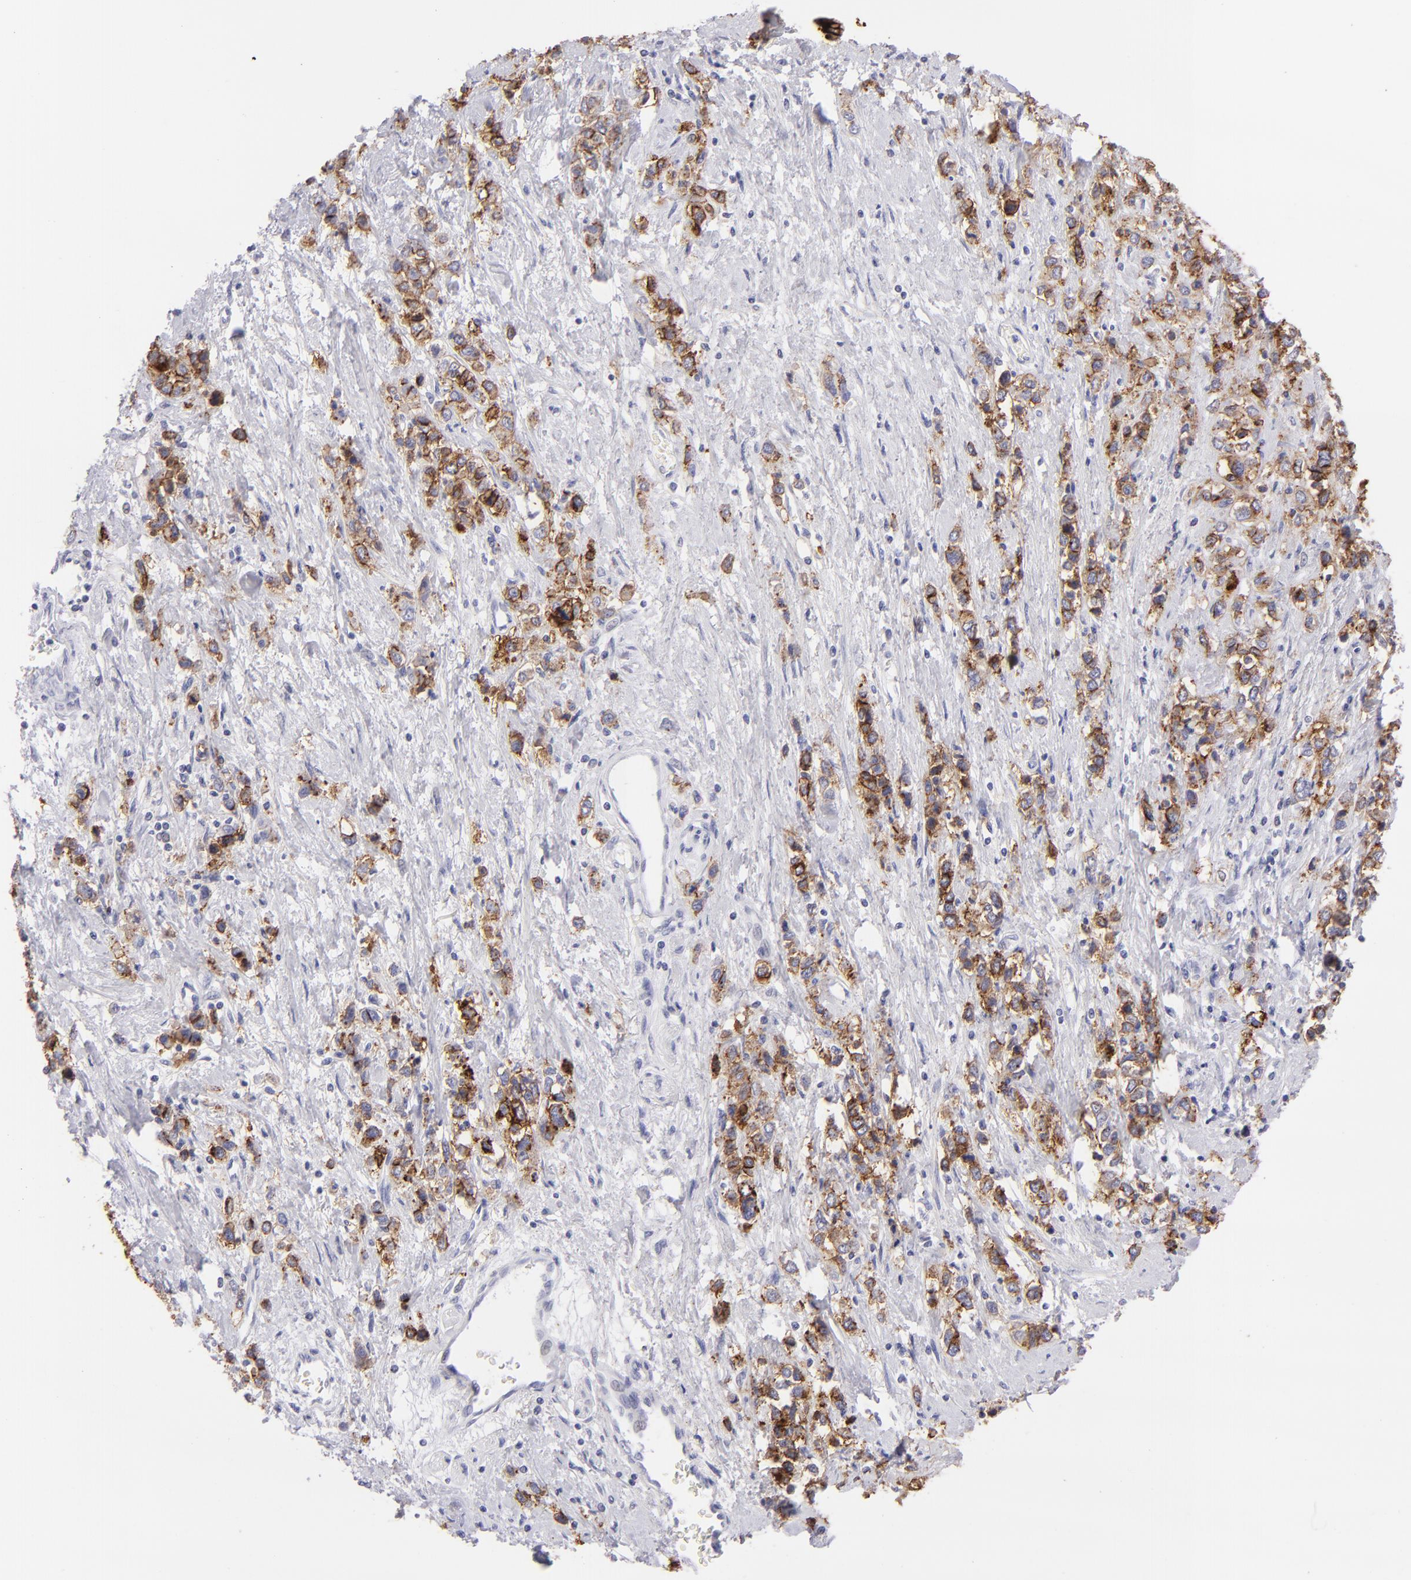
{"staining": {"intensity": "moderate", "quantity": "25%-75%", "location": "cytoplasmic/membranous"}, "tissue": "stomach cancer", "cell_type": "Tumor cells", "image_type": "cancer", "snomed": [{"axis": "morphology", "description": "Adenocarcinoma, NOS"}, {"axis": "topography", "description": "Stomach, upper"}], "caption": "This histopathology image demonstrates immunohistochemistry (IHC) staining of adenocarcinoma (stomach), with medium moderate cytoplasmic/membranous expression in approximately 25%-75% of tumor cells.", "gene": "CLDN4", "patient": {"sex": "male", "age": 76}}